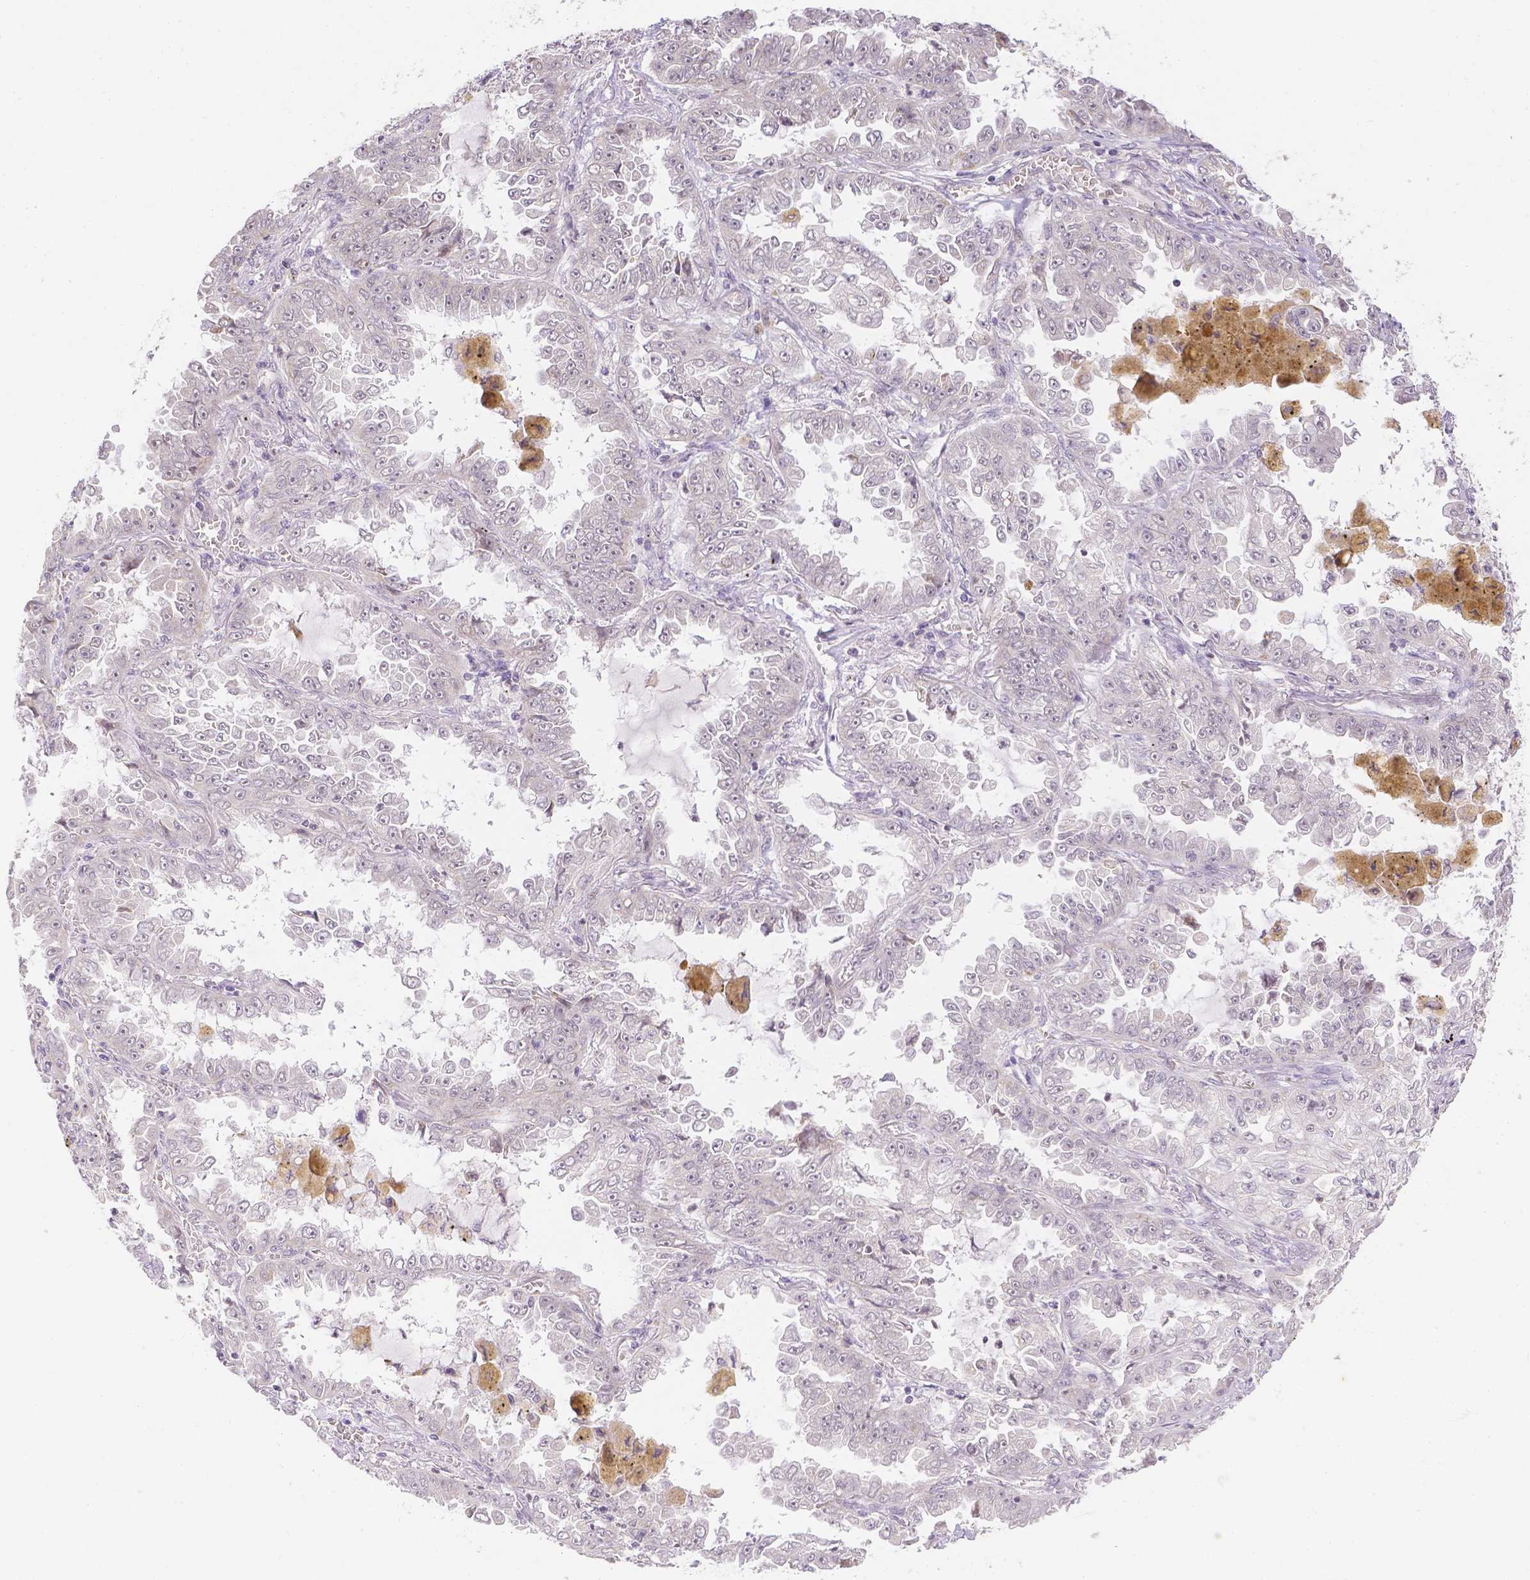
{"staining": {"intensity": "negative", "quantity": "none", "location": "none"}, "tissue": "lung cancer", "cell_type": "Tumor cells", "image_type": "cancer", "snomed": [{"axis": "morphology", "description": "Adenocarcinoma, NOS"}, {"axis": "topography", "description": "Lung"}], "caption": "IHC of human lung adenocarcinoma demonstrates no positivity in tumor cells.", "gene": "ZNF280B", "patient": {"sex": "female", "age": 52}}